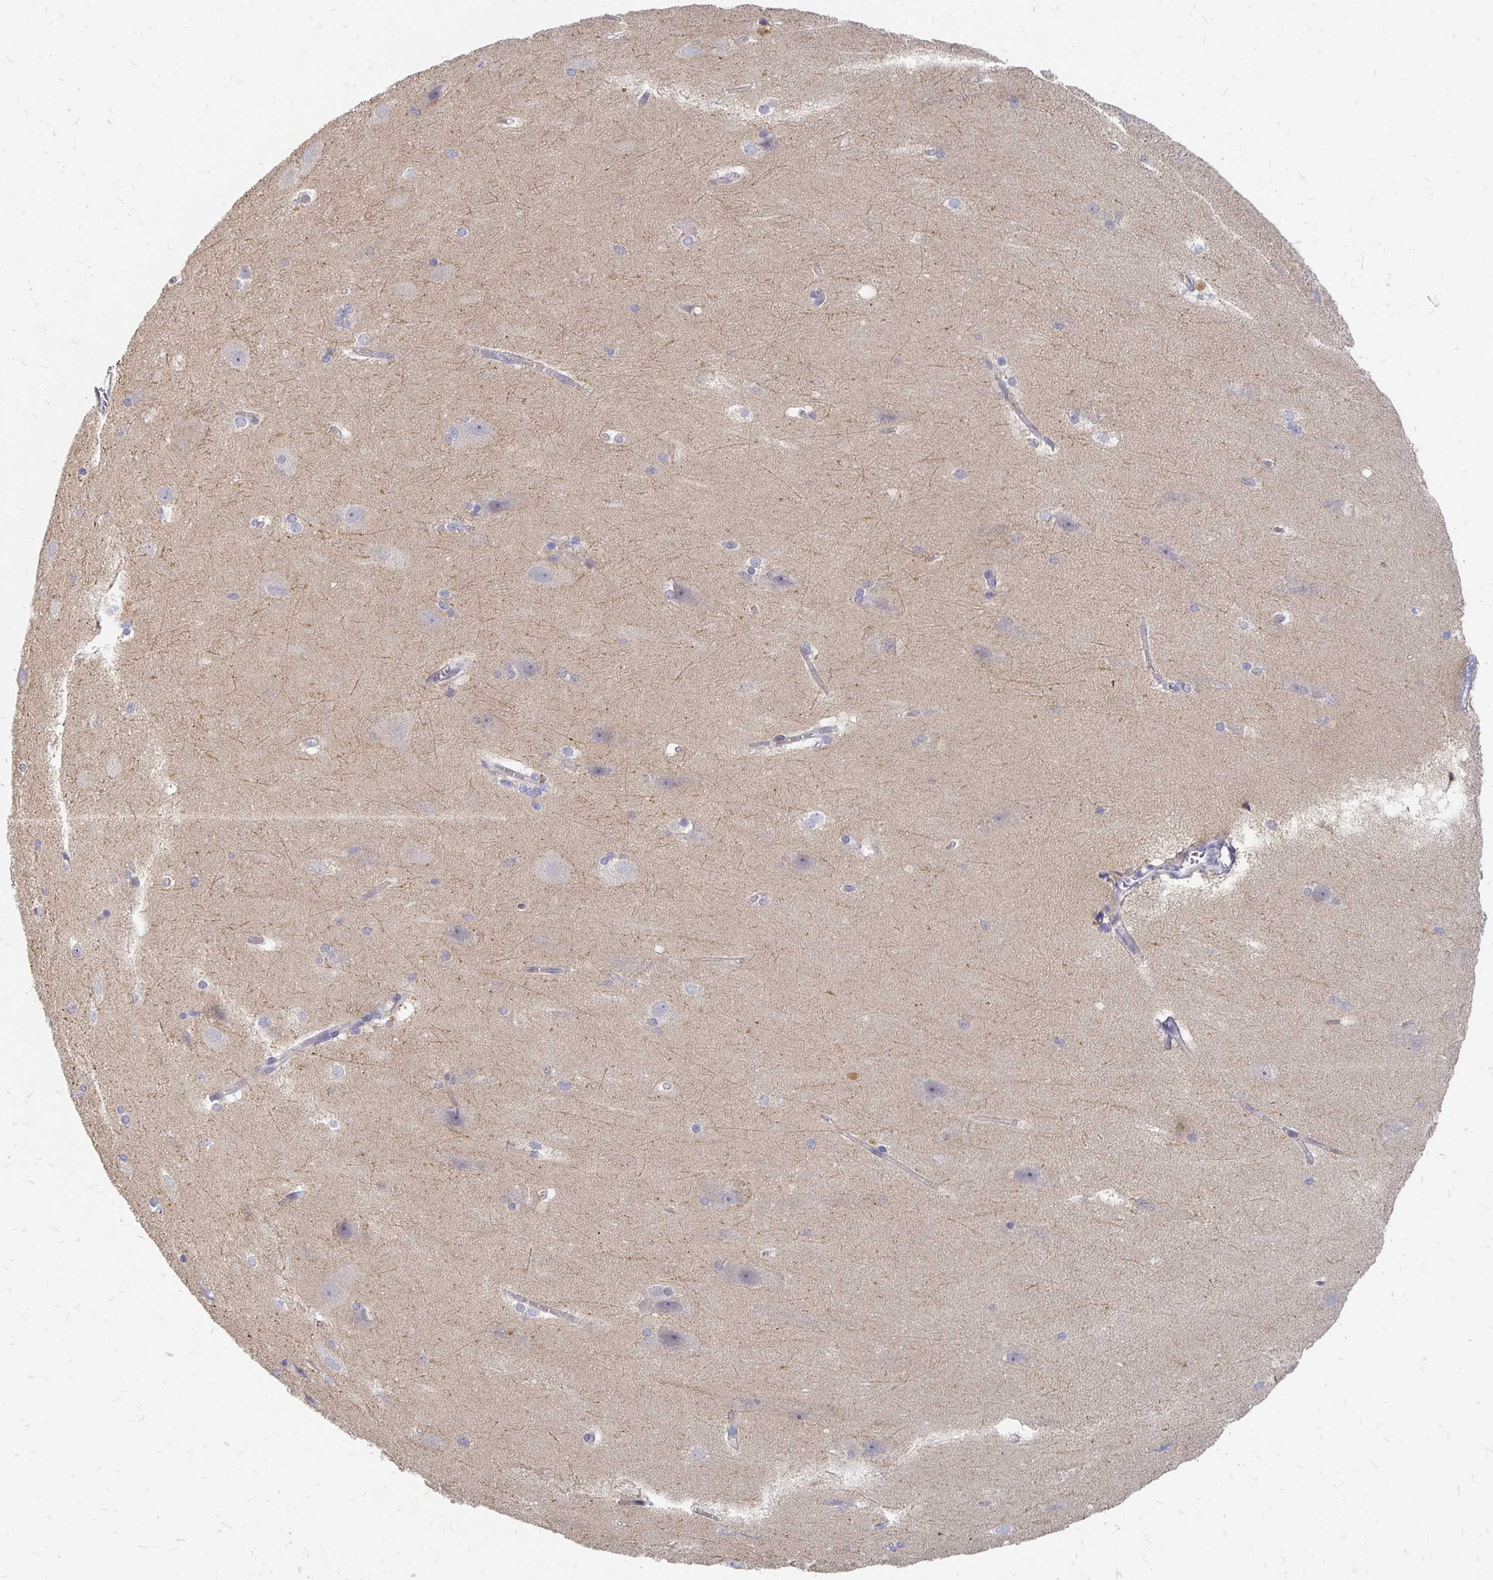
{"staining": {"intensity": "negative", "quantity": "none", "location": "none"}, "tissue": "hippocampus", "cell_type": "Glial cells", "image_type": "normal", "snomed": [{"axis": "morphology", "description": "Normal tissue, NOS"}, {"axis": "topography", "description": "Cerebral cortex"}, {"axis": "topography", "description": "Hippocampus"}], "caption": "IHC photomicrograph of normal hippocampus: human hippocampus stained with DAB exhibits no significant protein positivity in glial cells. The staining is performed using DAB brown chromogen with nuclei counter-stained in using hematoxylin.", "gene": "FKRP", "patient": {"sex": "female", "age": 19}}